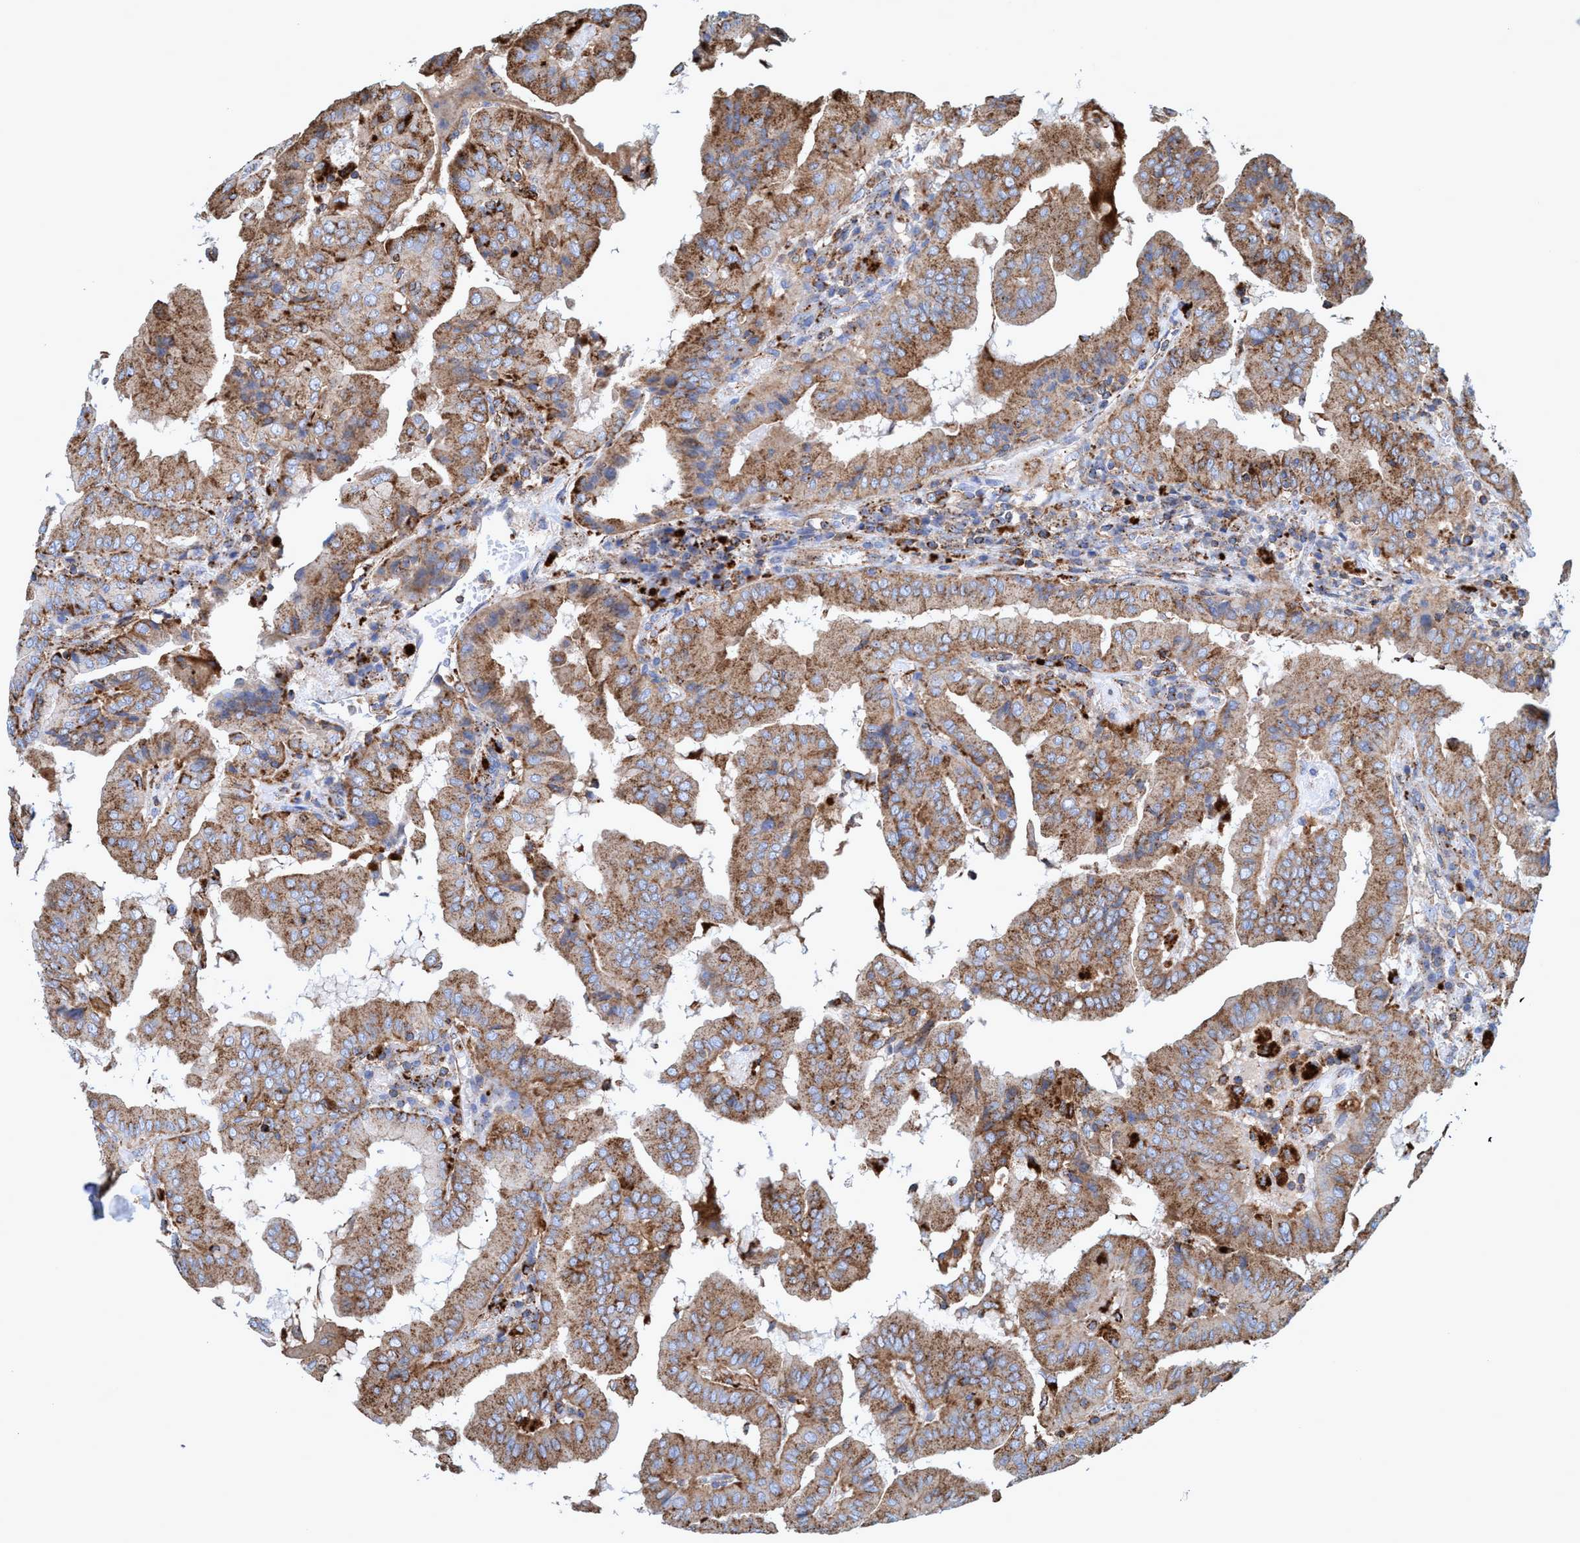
{"staining": {"intensity": "moderate", "quantity": ">75%", "location": "cytoplasmic/membranous"}, "tissue": "thyroid cancer", "cell_type": "Tumor cells", "image_type": "cancer", "snomed": [{"axis": "morphology", "description": "Papillary adenocarcinoma, NOS"}, {"axis": "topography", "description": "Thyroid gland"}], "caption": "A high-resolution image shows immunohistochemistry (IHC) staining of papillary adenocarcinoma (thyroid), which shows moderate cytoplasmic/membranous positivity in about >75% of tumor cells.", "gene": "TRIM65", "patient": {"sex": "male", "age": 33}}